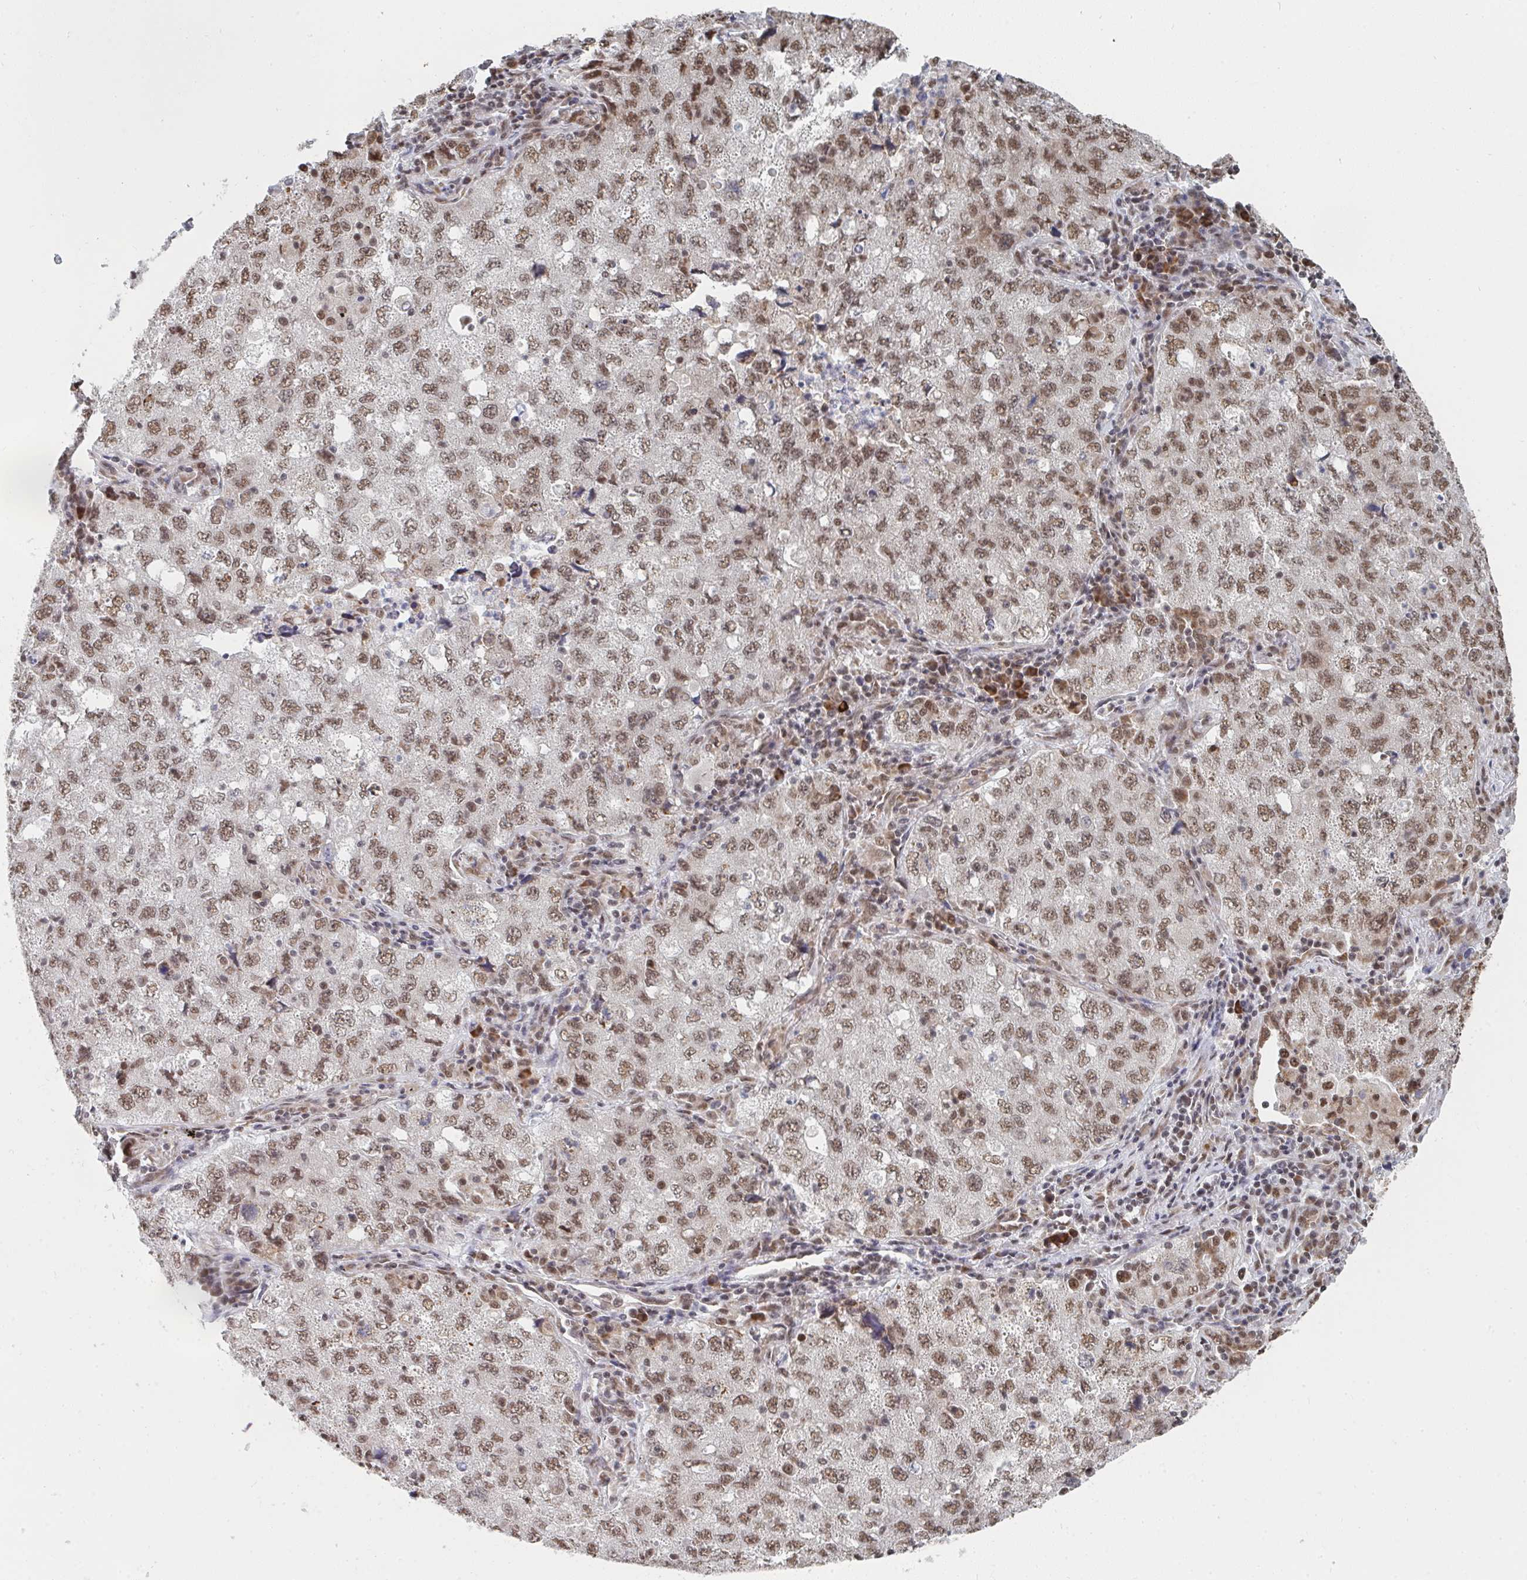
{"staining": {"intensity": "moderate", "quantity": ">75%", "location": "nuclear"}, "tissue": "lung cancer", "cell_type": "Tumor cells", "image_type": "cancer", "snomed": [{"axis": "morphology", "description": "Adenocarcinoma, NOS"}, {"axis": "topography", "description": "Lung"}], "caption": "DAB (3,3'-diaminobenzidine) immunohistochemical staining of lung cancer shows moderate nuclear protein expression in approximately >75% of tumor cells.", "gene": "MBNL1", "patient": {"sex": "female", "age": 57}}